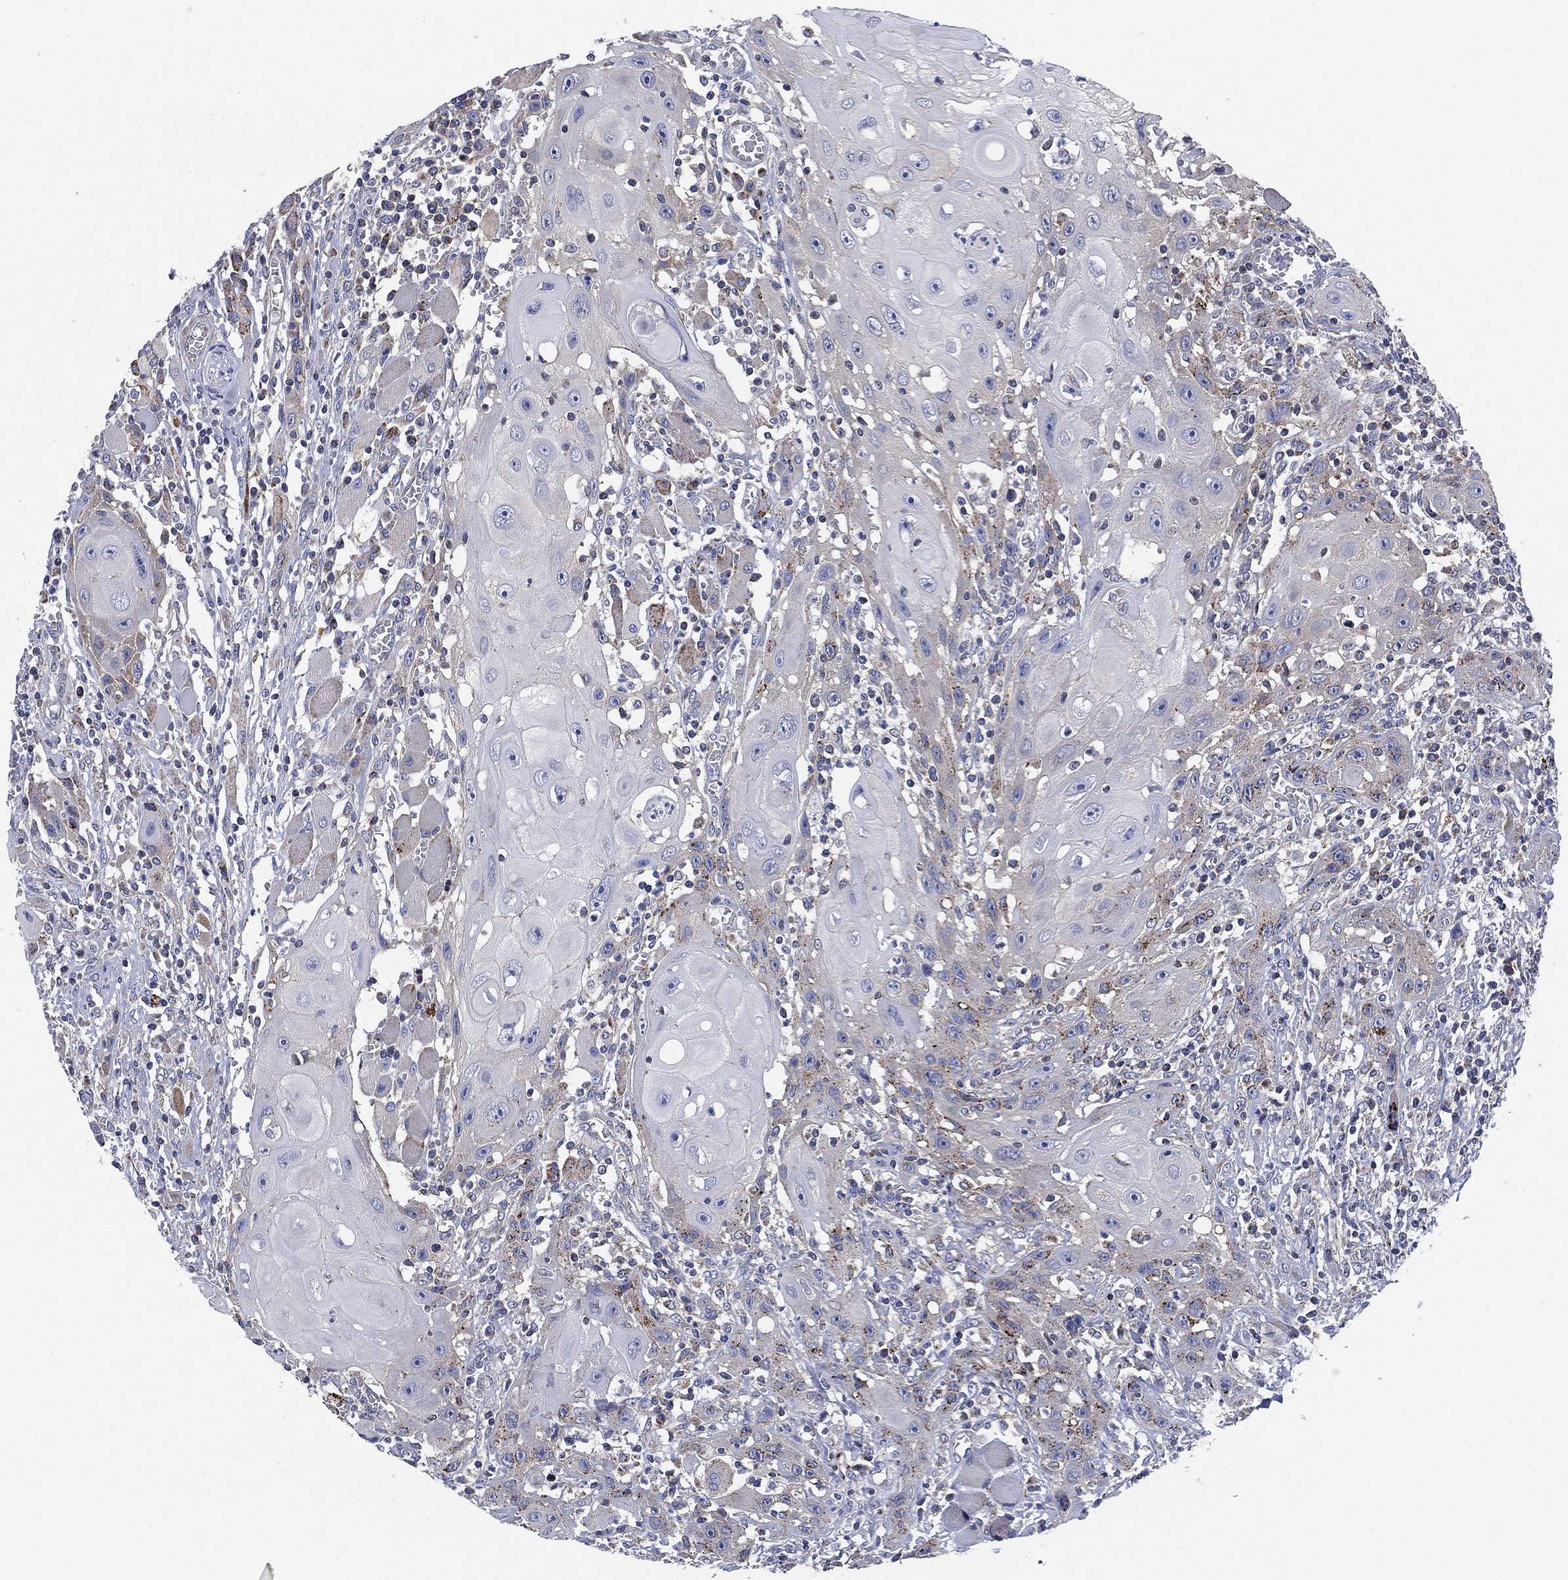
{"staining": {"intensity": "negative", "quantity": "none", "location": "none"}, "tissue": "head and neck cancer", "cell_type": "Tumor cells", "image_type": "cancer", "snomed": [{"axis": "morphology", "description": "Normal tissue, NOS"}, {"axis": "morphology", "description": "Squamous cell carcinoma, NOS"}, {"axis": "topography", "description": "Oral tissue"}, {"axis": "topography", "description": "Head-Neck"}], "caption": "The immunohistochemistry image has no significant expression in tumor cells of squamous cell carcinoma (head and neck) tissue. (DAB immunohistochemistry (IHC) with hematoxylin counter stain).", "gene": "NACAD", "patient": {"sex": "male", "age": 71}}